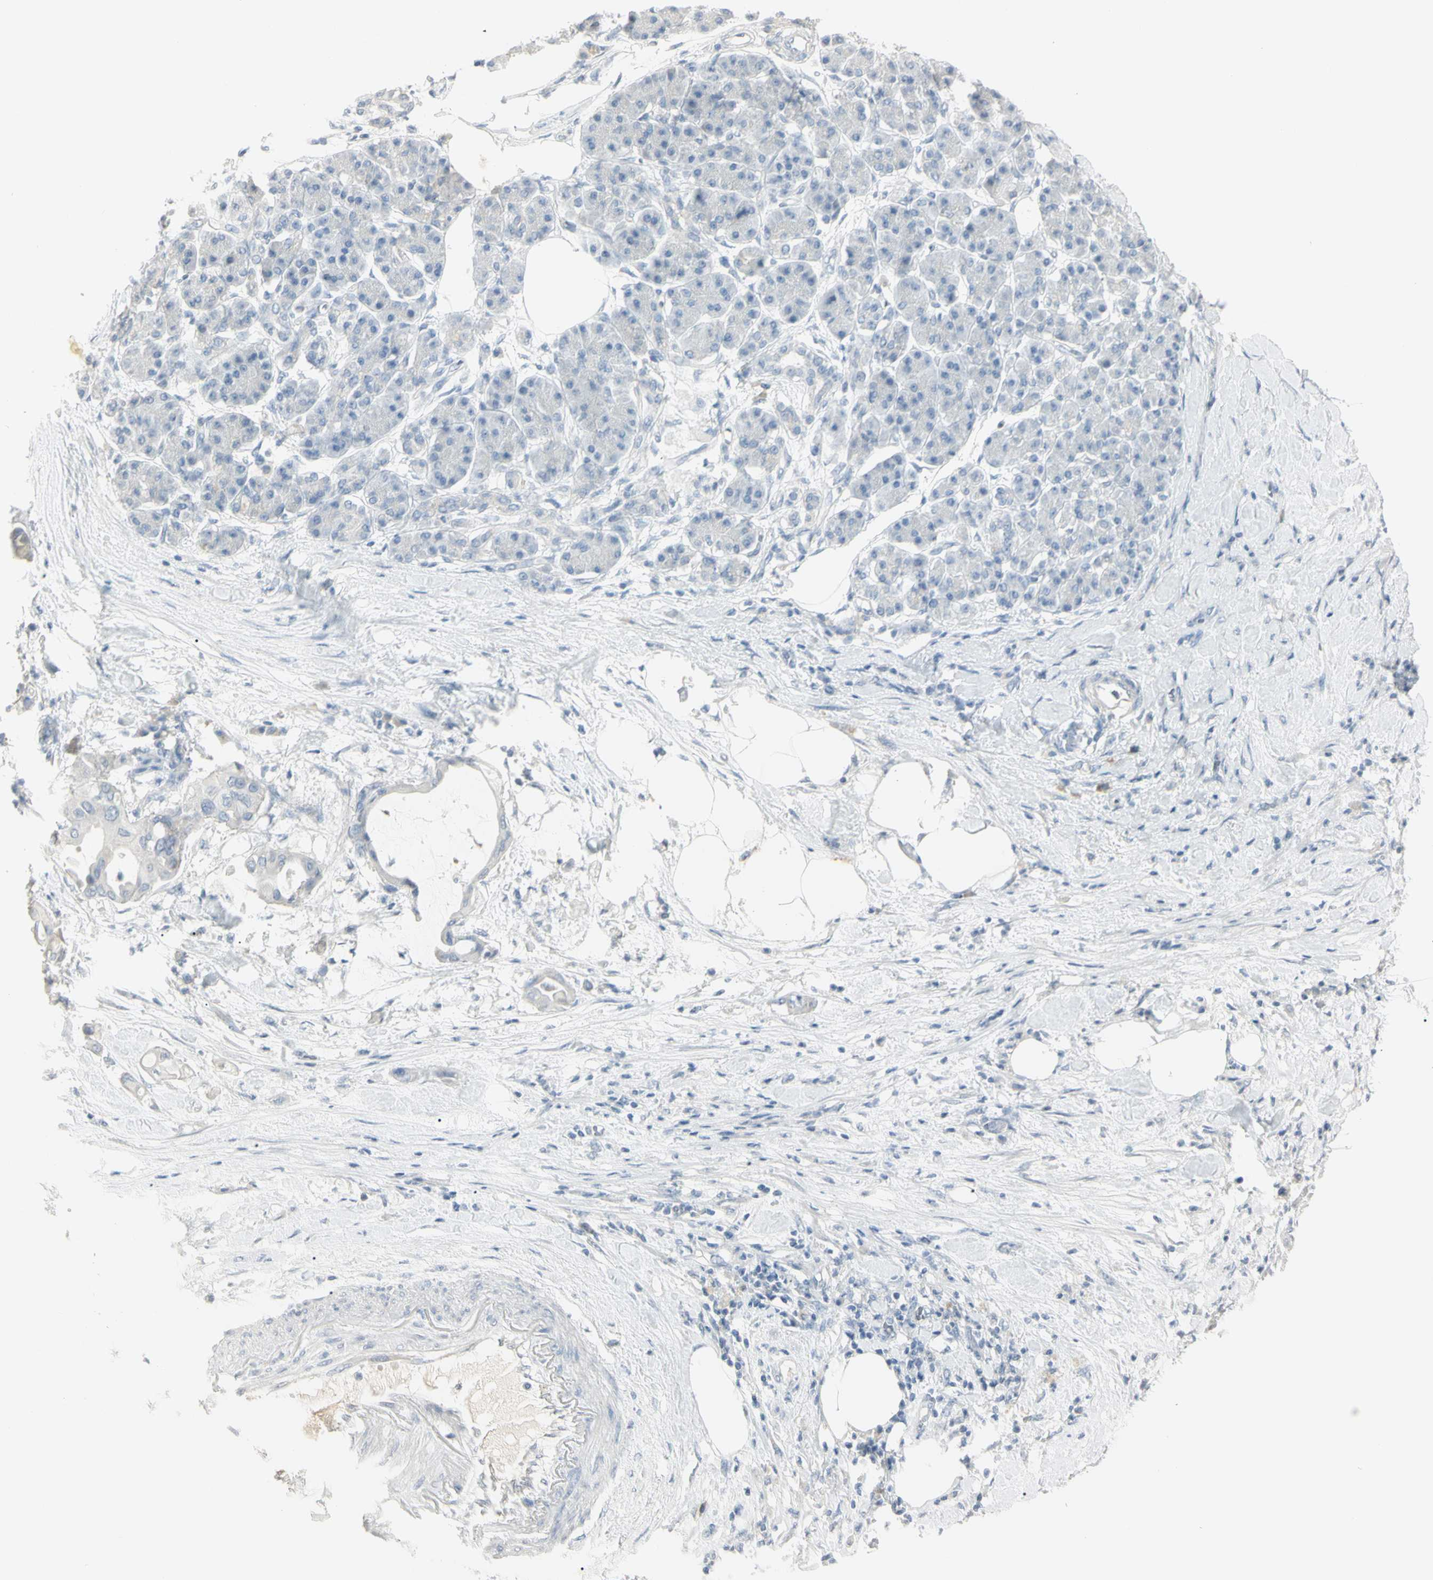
{"staining": {"intensity": "negative", "quantity": "none", "location": "none"}, "tissue": "pancreatic cancer", "cell_type": "Tumor cells", "image_type": "cancer", "snomed": [{"axis": "morphology", "description": "Adenocarcinoma, NOS"}, {"axis": "morphology", "description": "Adenocarcinoma, metastatic, NOS"}, {"axis": "topography", "description": "Lymph node"}, {"axis": "topography", "description": "Pancreas"}, {"axis": "topography", "description": "Duodenum"}], "caption": "An image of human pancreatic adenocarcinoma is negative for staining in tumor cells.", "gene": "PIP", "patient": {"sex": "female", "age": 64}}